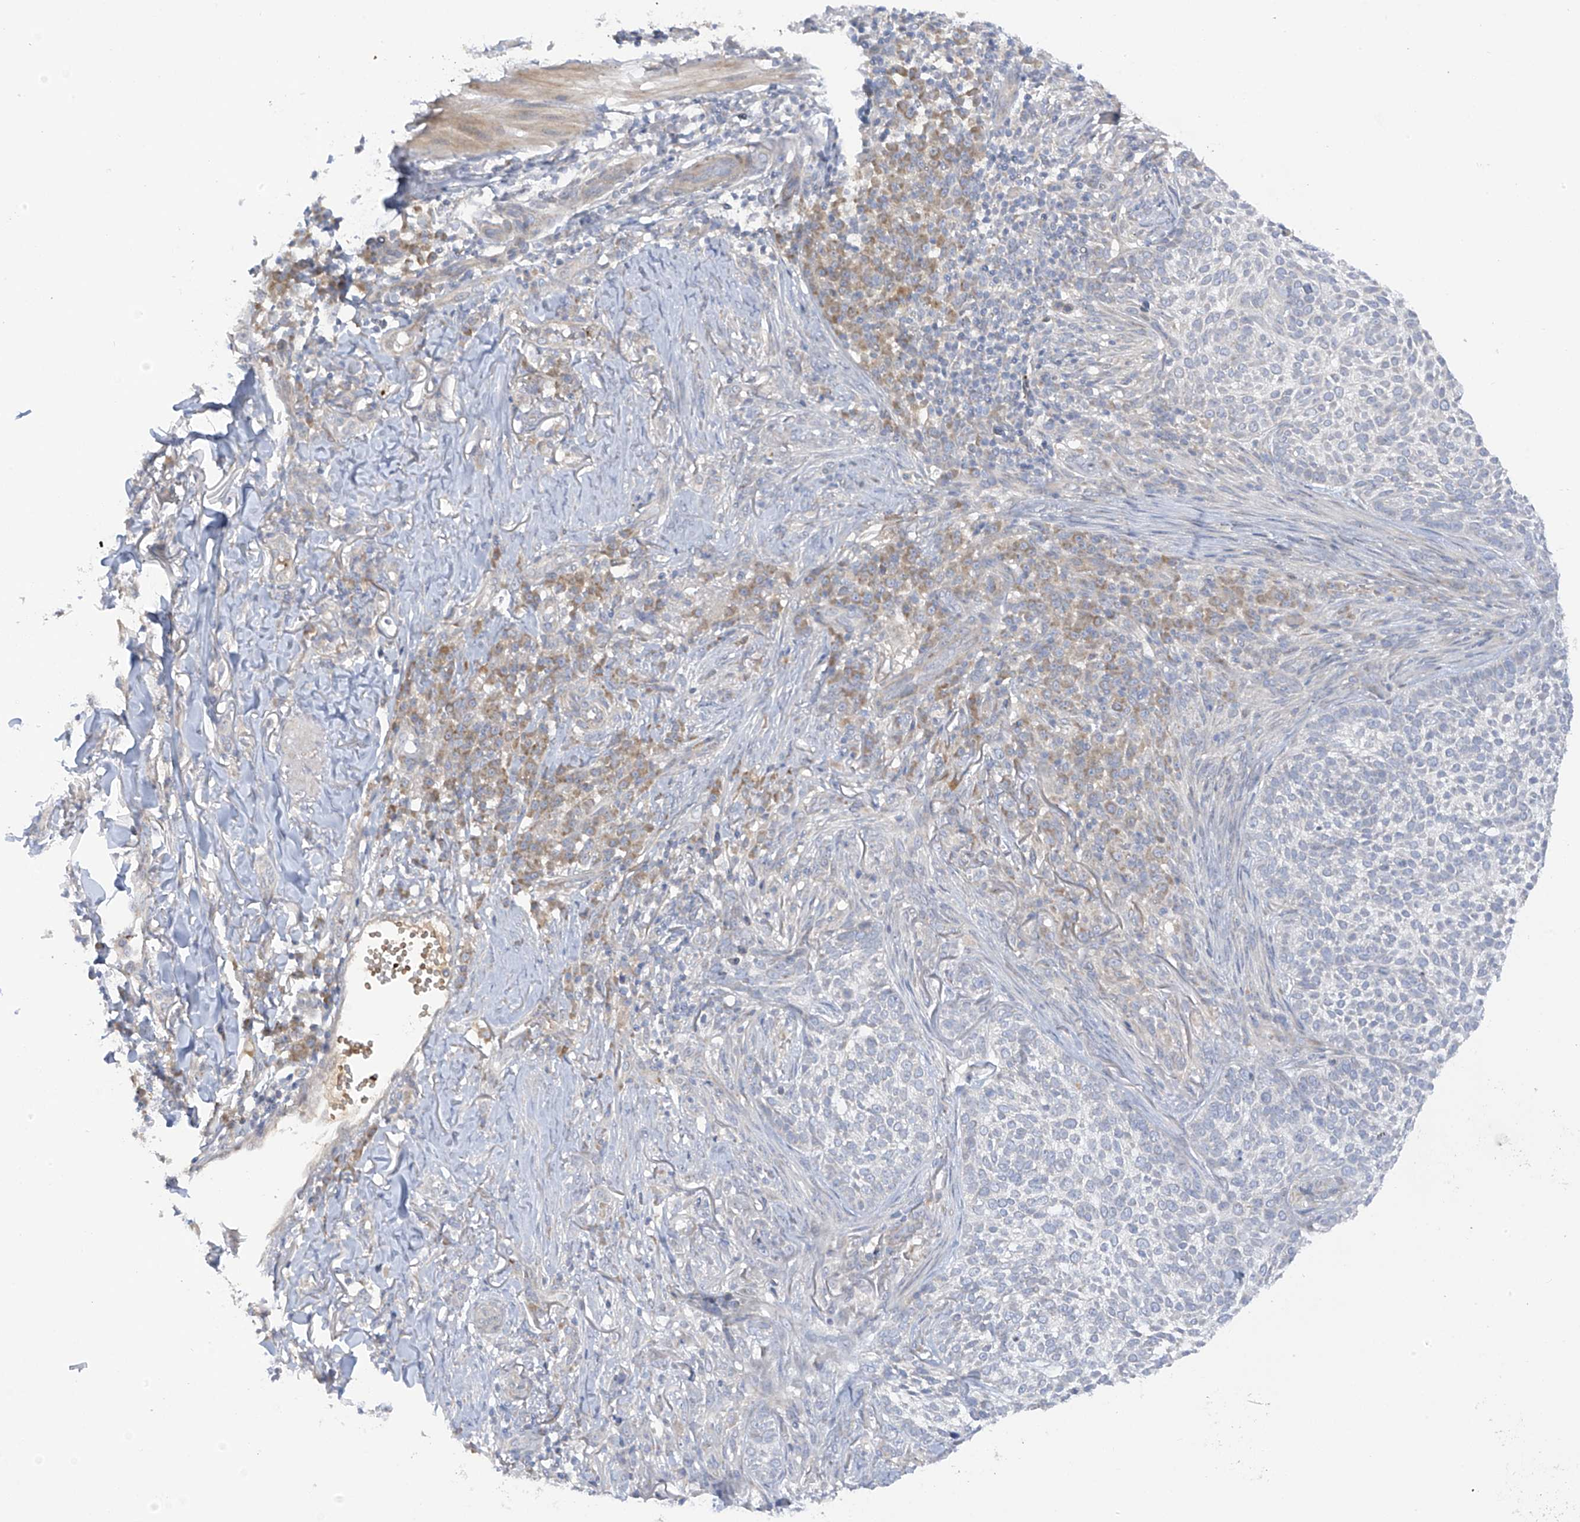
{"staining": {"intensity": "negative", "quantity": "none", "location": "none"}, "tissue": "skin cancer", "cell_type": "Tumor cells", "image_type": "cancer", "snomed": [{"axis": "morphology", "description": "Basal cell carcinoma"}, {"axis": "topography", "description": "Skin"}], "caption": "The micrograph exhibits no staining of tumor cells in skin basal cell carcinoma. (Brightfield microscopy of DAB immunohistochemistry at high magnification).", "gene": "METTL18", "patient": {"sex": "female", "age": 64}}